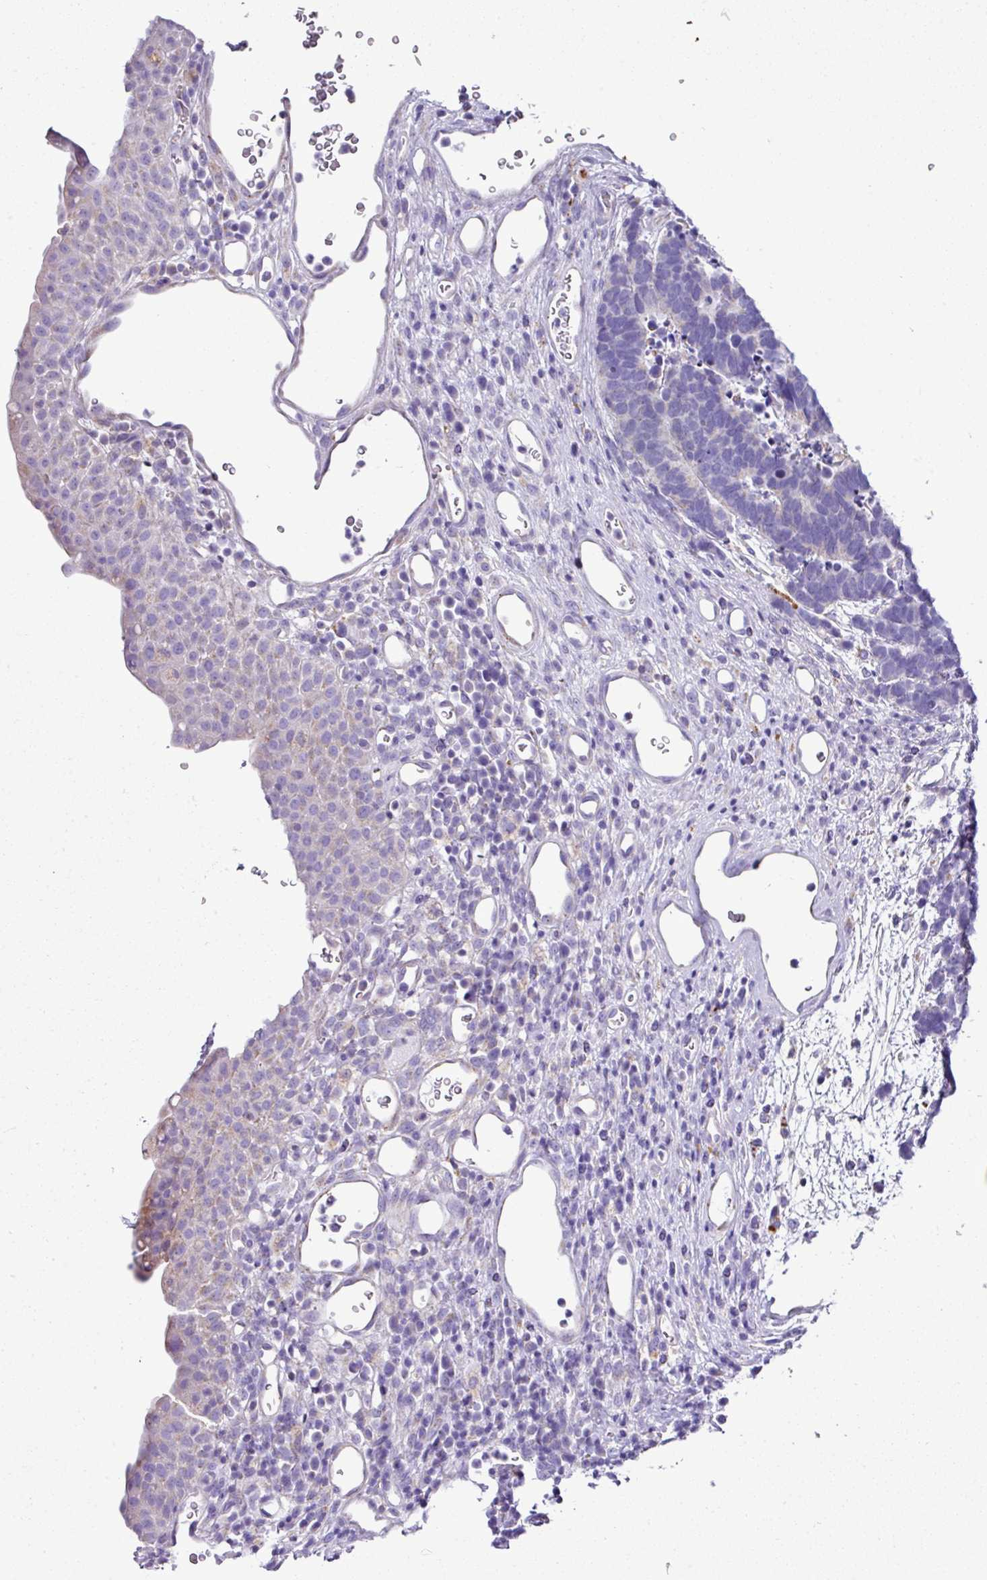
{"staining": {"intensity": "weak", "quantity": "<25%", "location": "cytoplasmic/membranous"}, "tissue": "carcinoid", "cell_type": "Tumor cells", "image_type": "cancer", "snomed": [{"axis": "morphology", "description": "Carcinoma, NOS"}, {"axis": "morphology", "description": "Carcinoid, malignant, NOS"}, {"axis": "topography", "description": "Urinary bladder"}], "caption": "Tumor cells are negative for protein expression in human carcinoid (malignant).", "gene": "PGAP4", "patient": {"sex": "male", "age": 57}}